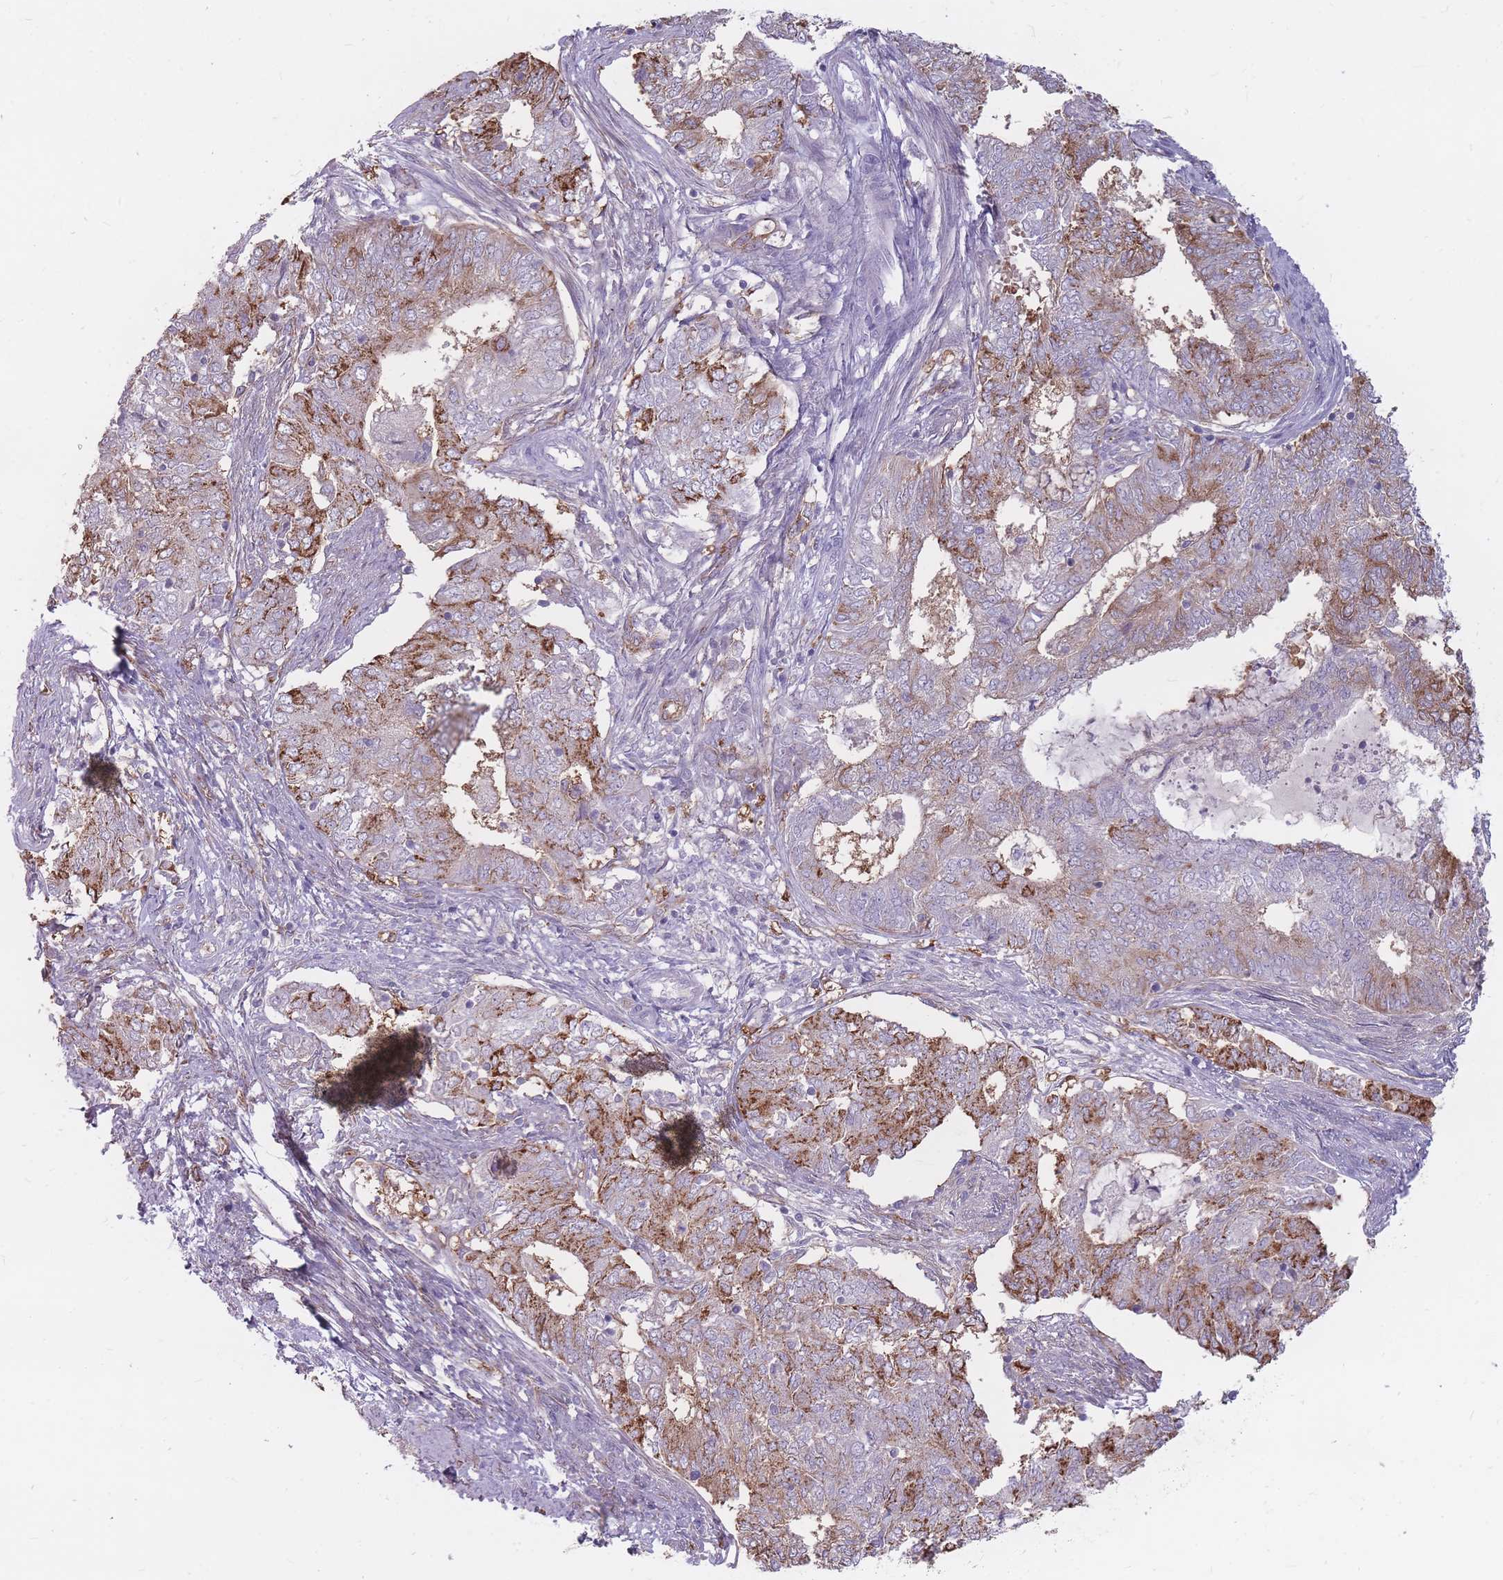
{"staining": {"intensity": "moderate", "quantity": "25%-75%", "location": "cytoplasmic/membranous"}, "tissue": "endometrial cancer", "cell_type": "Tumor cells", "image_type": "cancer", "snomed": [{"axis": "morphology", "description": "Adenocarcinoma, NOS"}, {"axis": "topography", "description": "Endometrium"}], "caption": "Protein staining by immunohistochemistry (IHC) displays moderate cytoplasmic/membranous staining in approximately 25%-75% of tumor cells in endometrial cancer (adenocarcinoma).", "gene": "GNA11", "patient": {"sex": "female", "age": 62}}